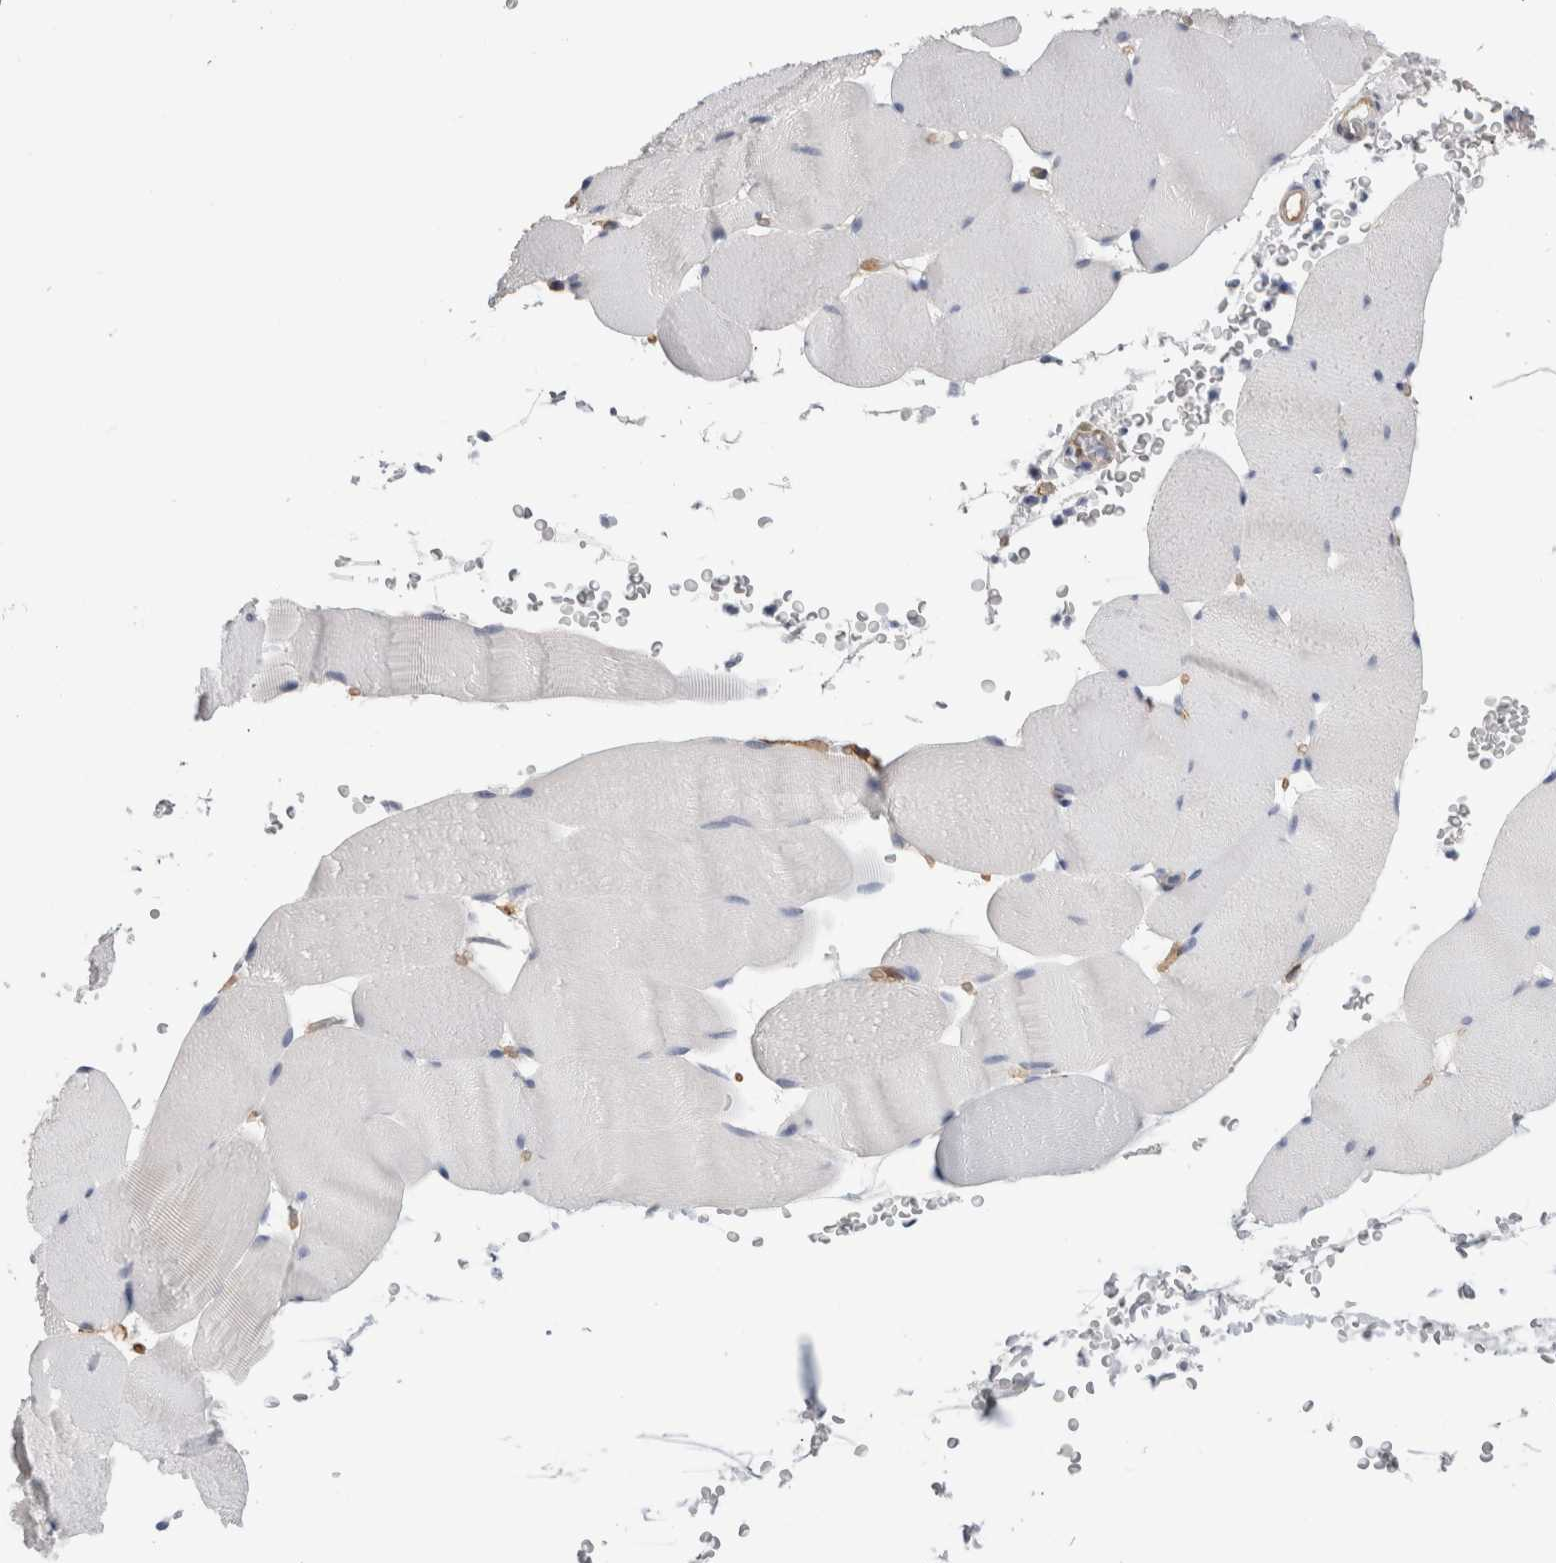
{"staining": {"intensity": "negative", "quantity": "none", "location": "none"}, "tissue": "skeletal muscle", "cell_type": "Myocytes", "image_type": "normal", "snomed": [{"axis": "morphology", "description": "Normal tissue, NOS"}, {"axis": "topography", "description": "Skeletal muscle"}], "caption": "This is a photomicrograph of immunohistochemistry (IHC) staining of normal skeletal muscle, which shows no expression in myocytes.", "gene": "FABP4", "patient": {"sex": "male", "age": 62}}